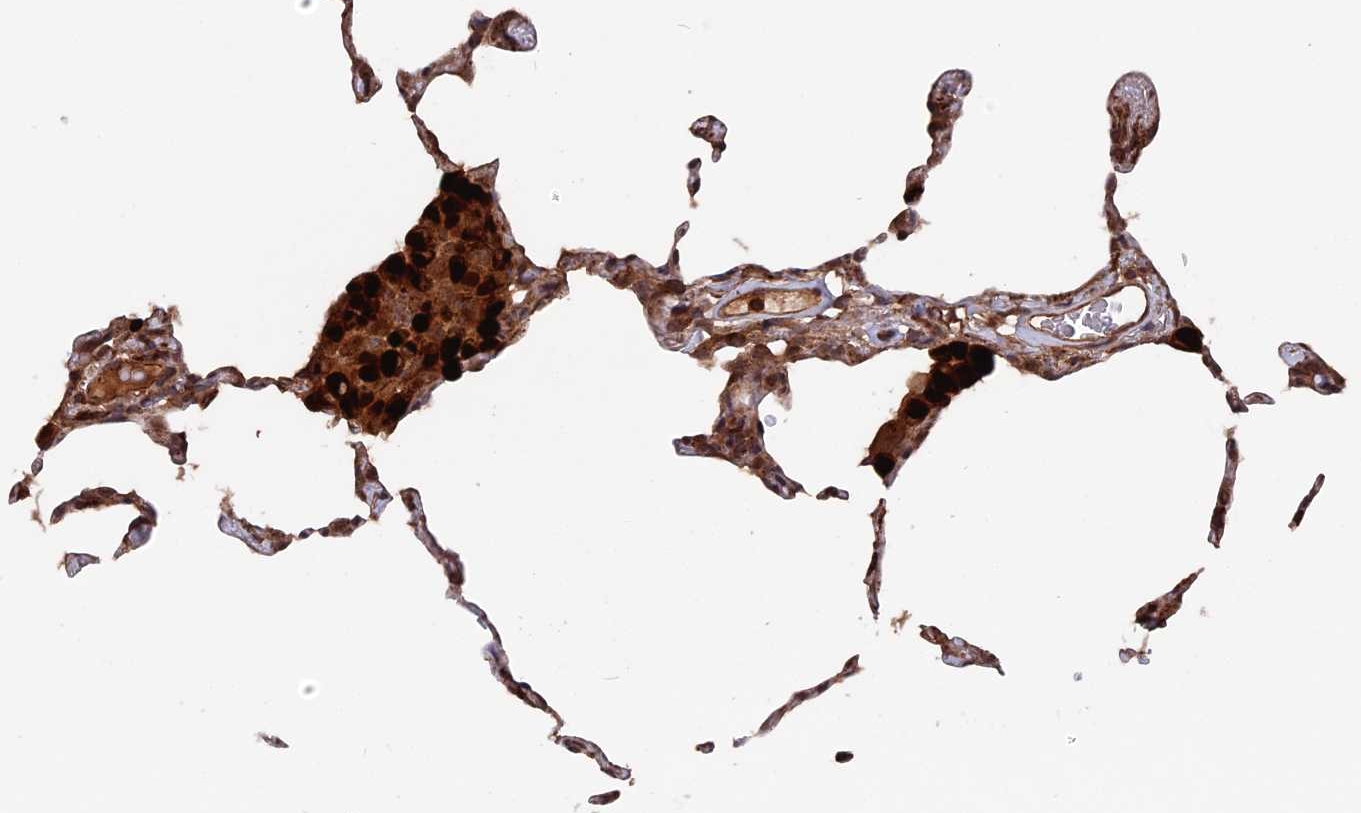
{"staining": {"intensity": "moderate", "quantity": "25%-75%", "location": "cytoplasmic/membranous"}, "tissue": "lung", "cell_type": "Alveolar cells", "image_type": "normal", "snomed": [{"axis": "morphology", "description": "Normal tissue, NOS"}, {"axis": "topography", "description": "Lung"}], "caption": "IHC (DAB) staining of benign human lung shows moderate cytoplasmic/membranous protein positivity in about 25%-75% of alveolar cells.", "gene": "TELO2", "patient": {"sex": "female", "age": 57}}